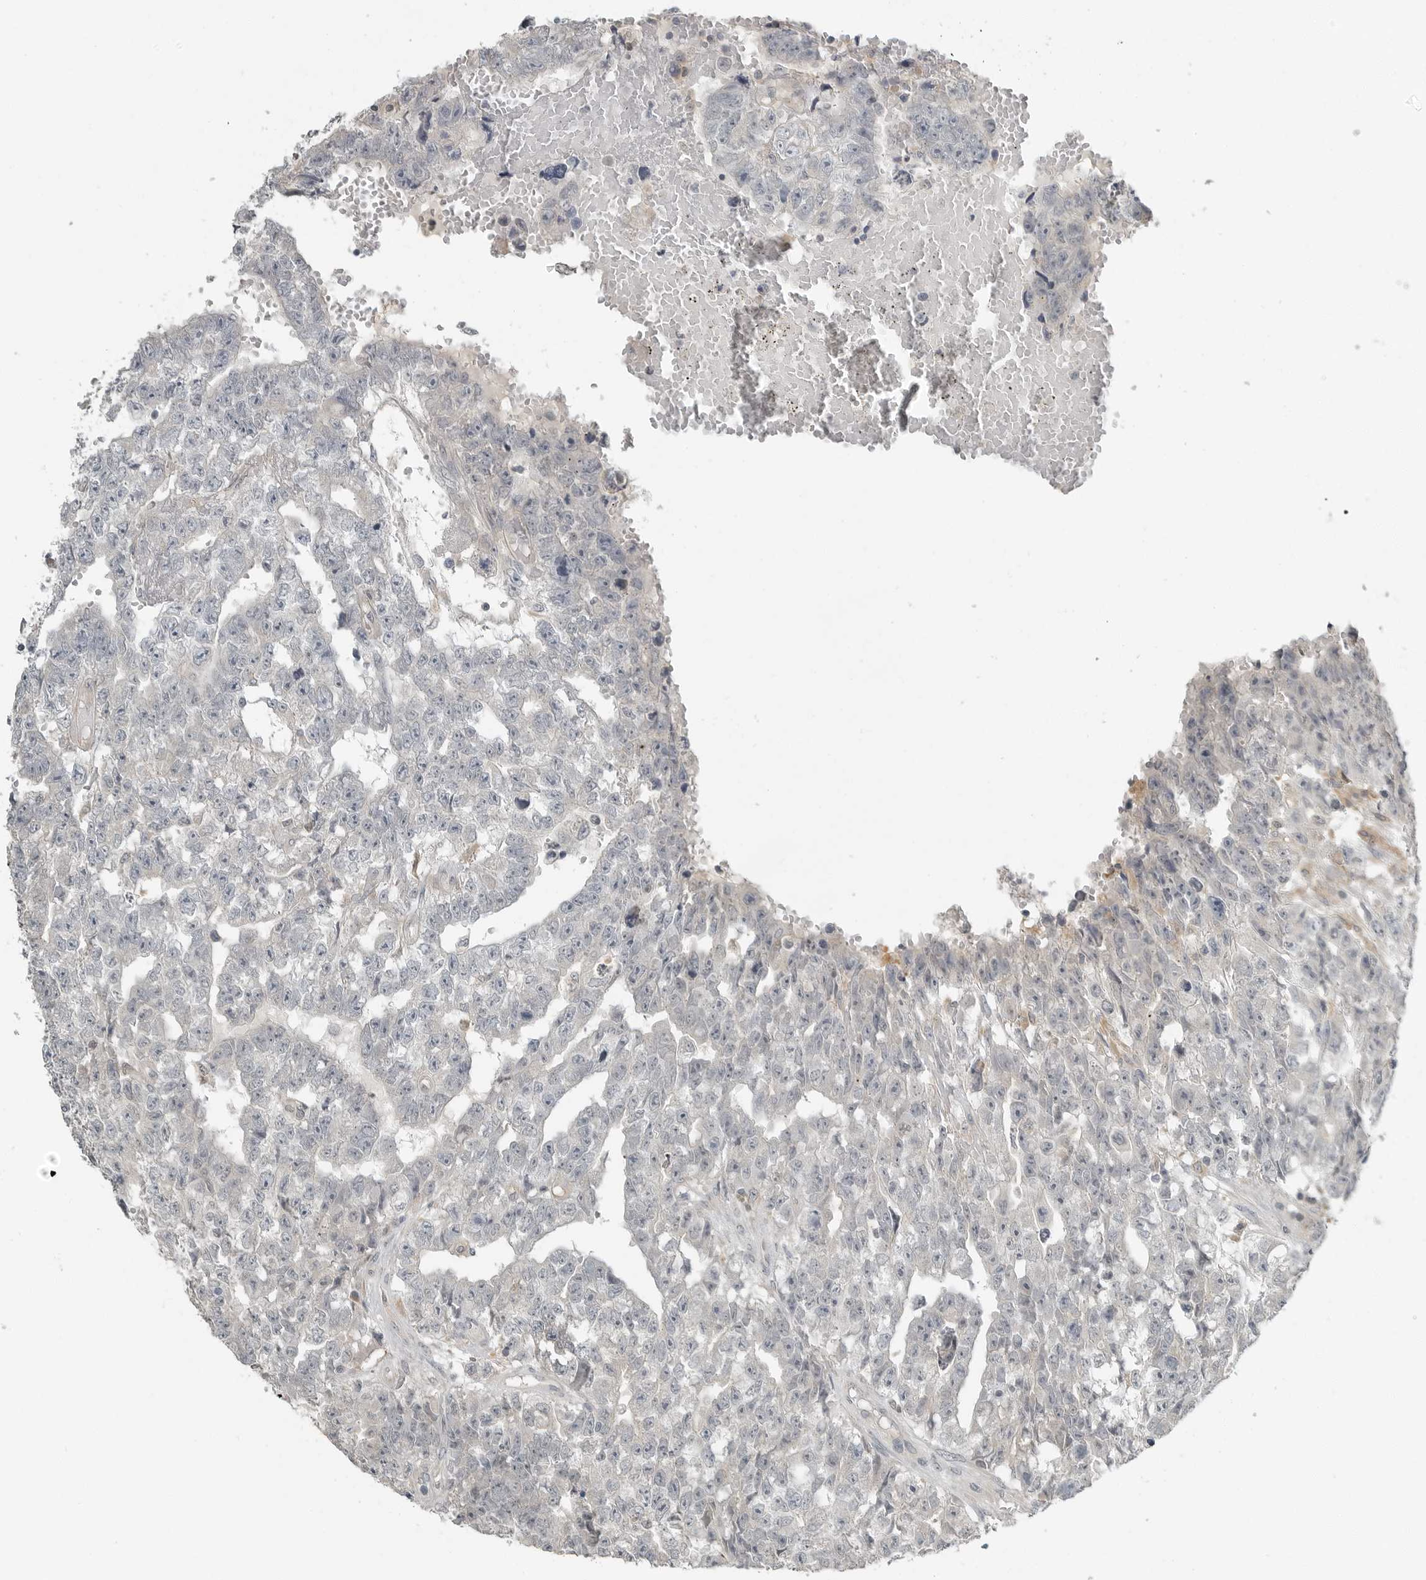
{"staining": {"intensity": "negative", "quantity": "none", "location": "none"}, "tissue": "testis cancer", "cell_type": "Tumor cells", "image_type": "cancer", "snomed": [{"axis": "morphology", "description": "Carcinoma, Embryonal, NOS"}, {"axis": "topography", "description": "Testis"}], "caption": "High power microscopy photomicrograph of an IHC histopathology image of embryonal carcinoma (testis), revealing no significant positivity in tumor cells.", "gene": "KYAT1", "patient": {"sex": "male", "age": 25}}